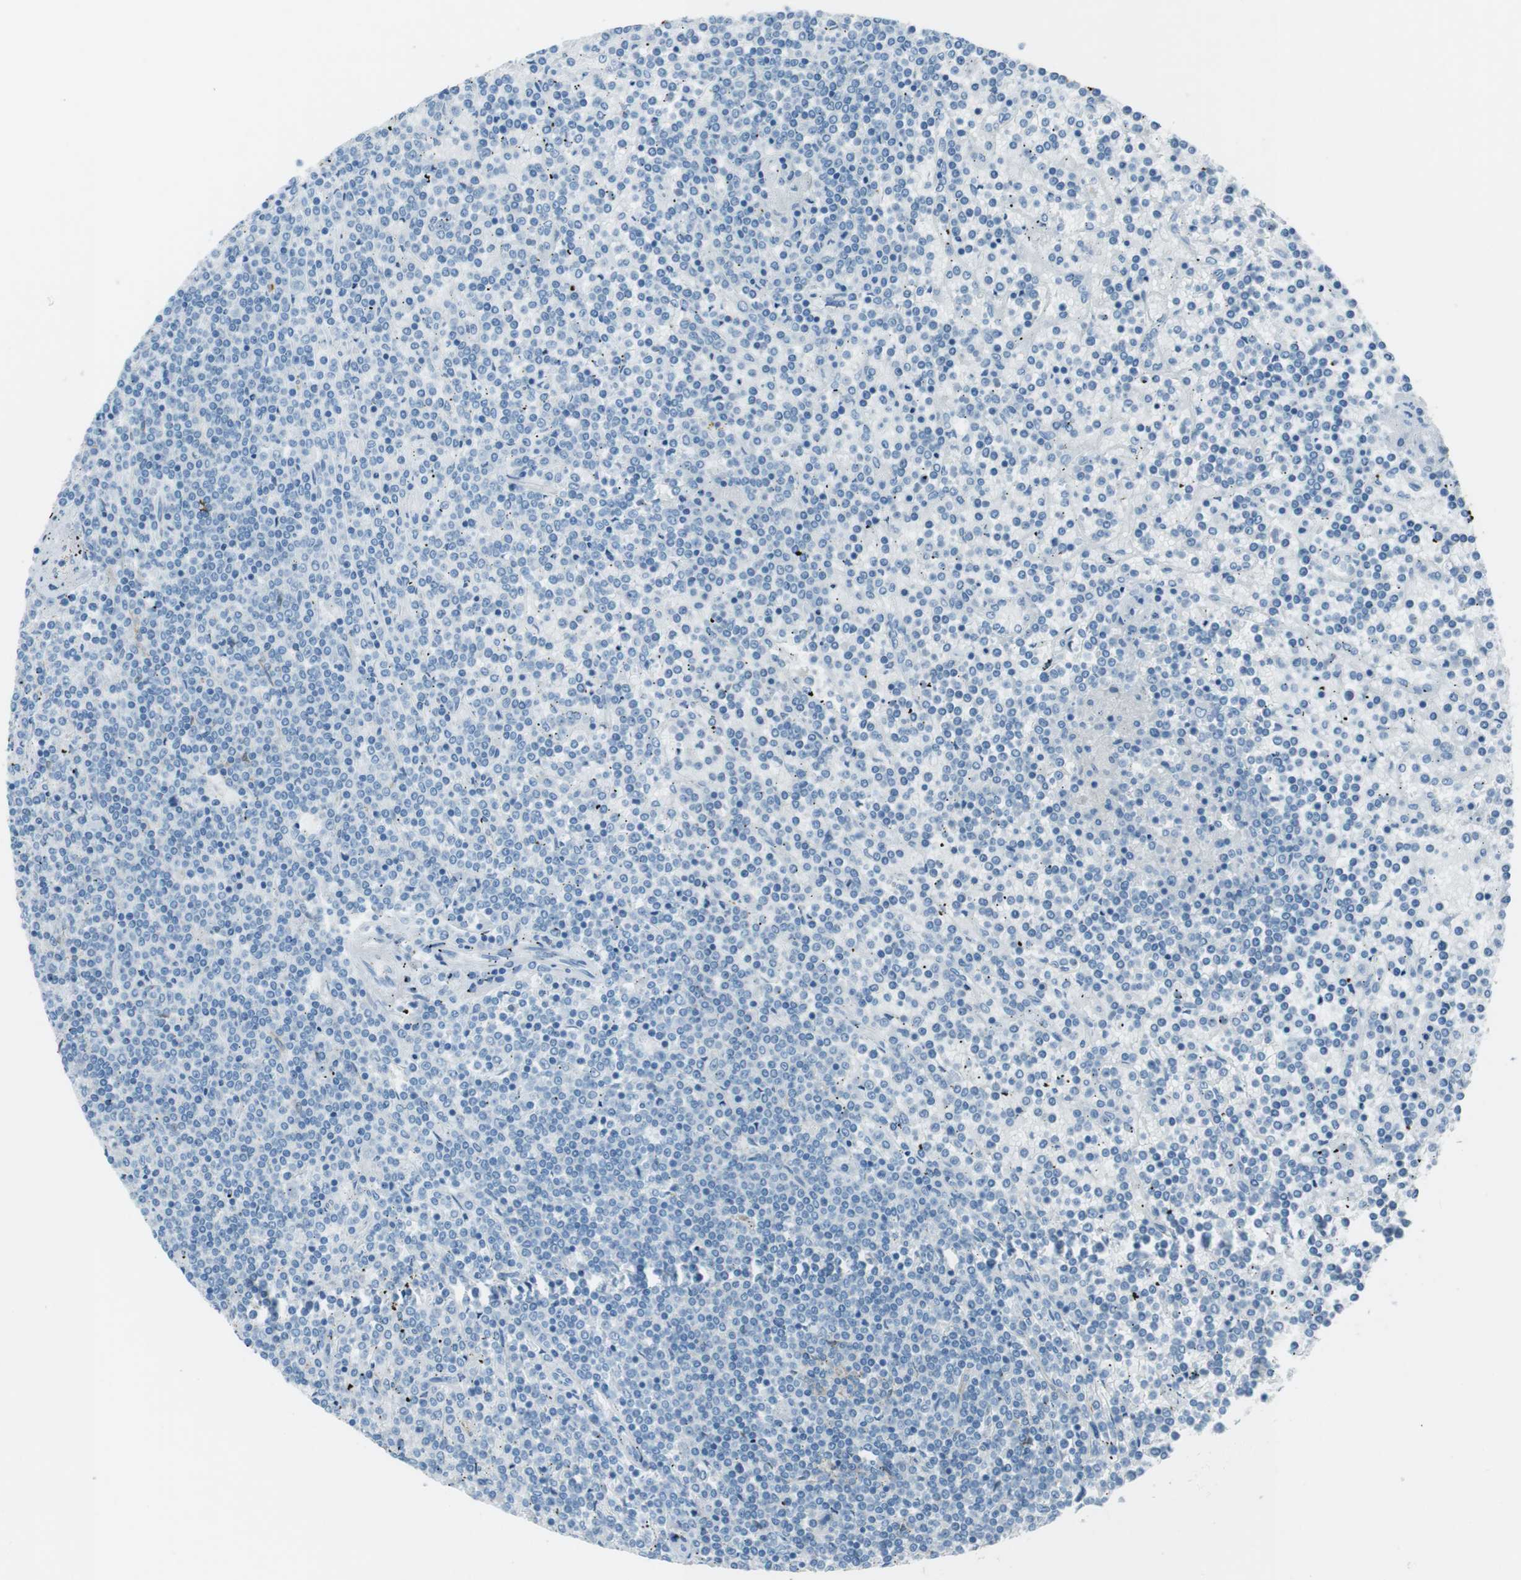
{"staining": {"intensity": "negative", "quantity": "none", "location": "none"}, "tissue": "lymphoma", "cell_type": "Tumor cells", "image_type": "cancer", "snomed": [{"axis": "morphology", "description": "Malignant lymphoma, non-Hodgkin's type, Low grade"}, {"axis": "topography", "description": "Spleen"}], "caption": "The immunohistochemistry (IHC) micrograph has no significant positivity in tumor cells of lymphoma tissue.", "gene": "TUBB2A", "patient": {"sex": "female", "age": 19}}